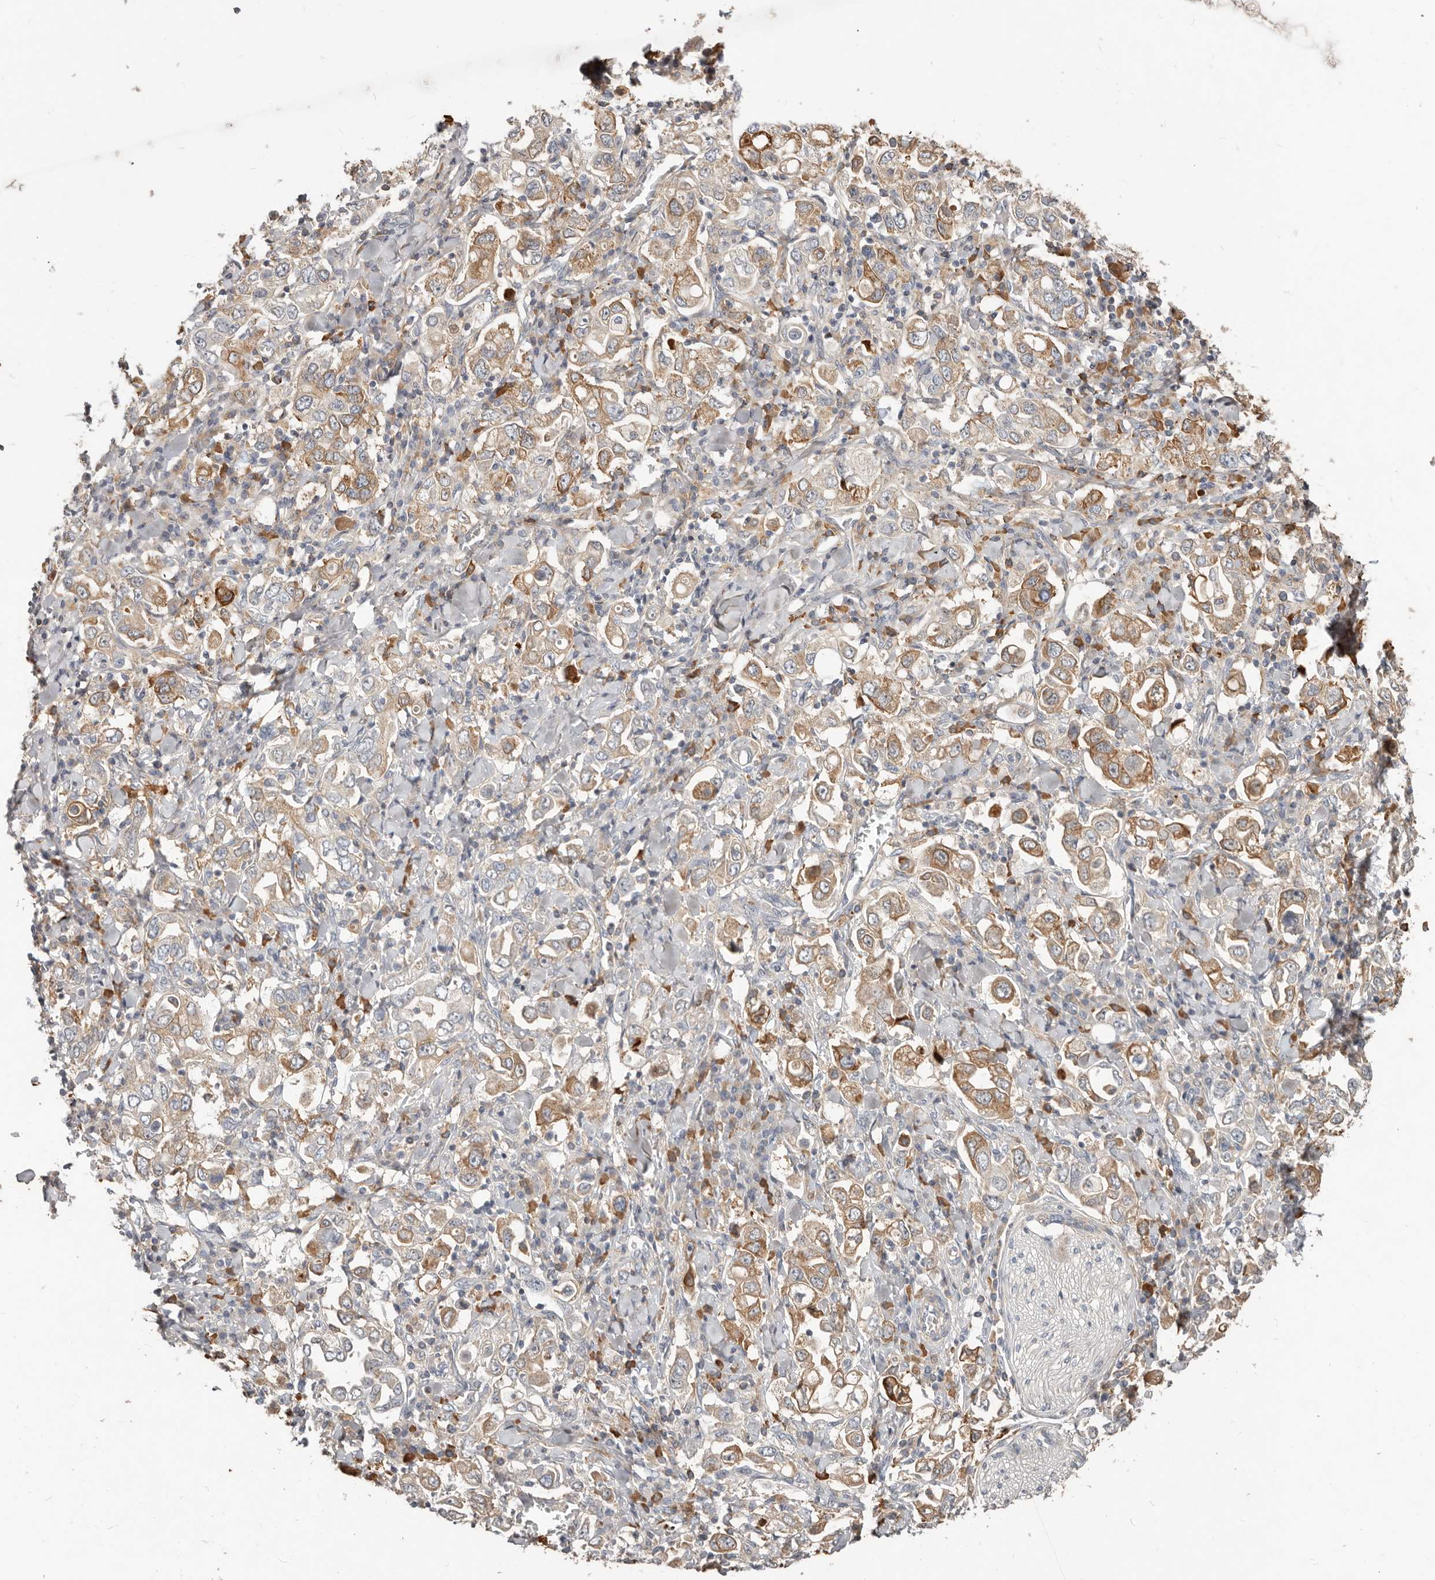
{"staining": {"intensity": "moderate", "quantity": ">75%", "location": "cytoplasmic/membranous"}, "tissue": "stomach cancer", "cell_type": "Tumor cells", "image_type": "cancer", "snomed": [{"axis": "morphology", "description": "Adenocarcinoma, NOS"}, {"axis": "topography", "description": "Stomach, upper"}], "caption": "A medium amount of moderate cytoplasmic/membranous positivity is seen in approximately >75% of tumor cells in stomach cancer (adenocarcinoma) tissue. (Stains: DAB in brown, nuclei in blue, Microscopy: brightfield microscopy at high magnification).", "gene": "MTFR2", "patient": {"sex": "male", "age": 62}}